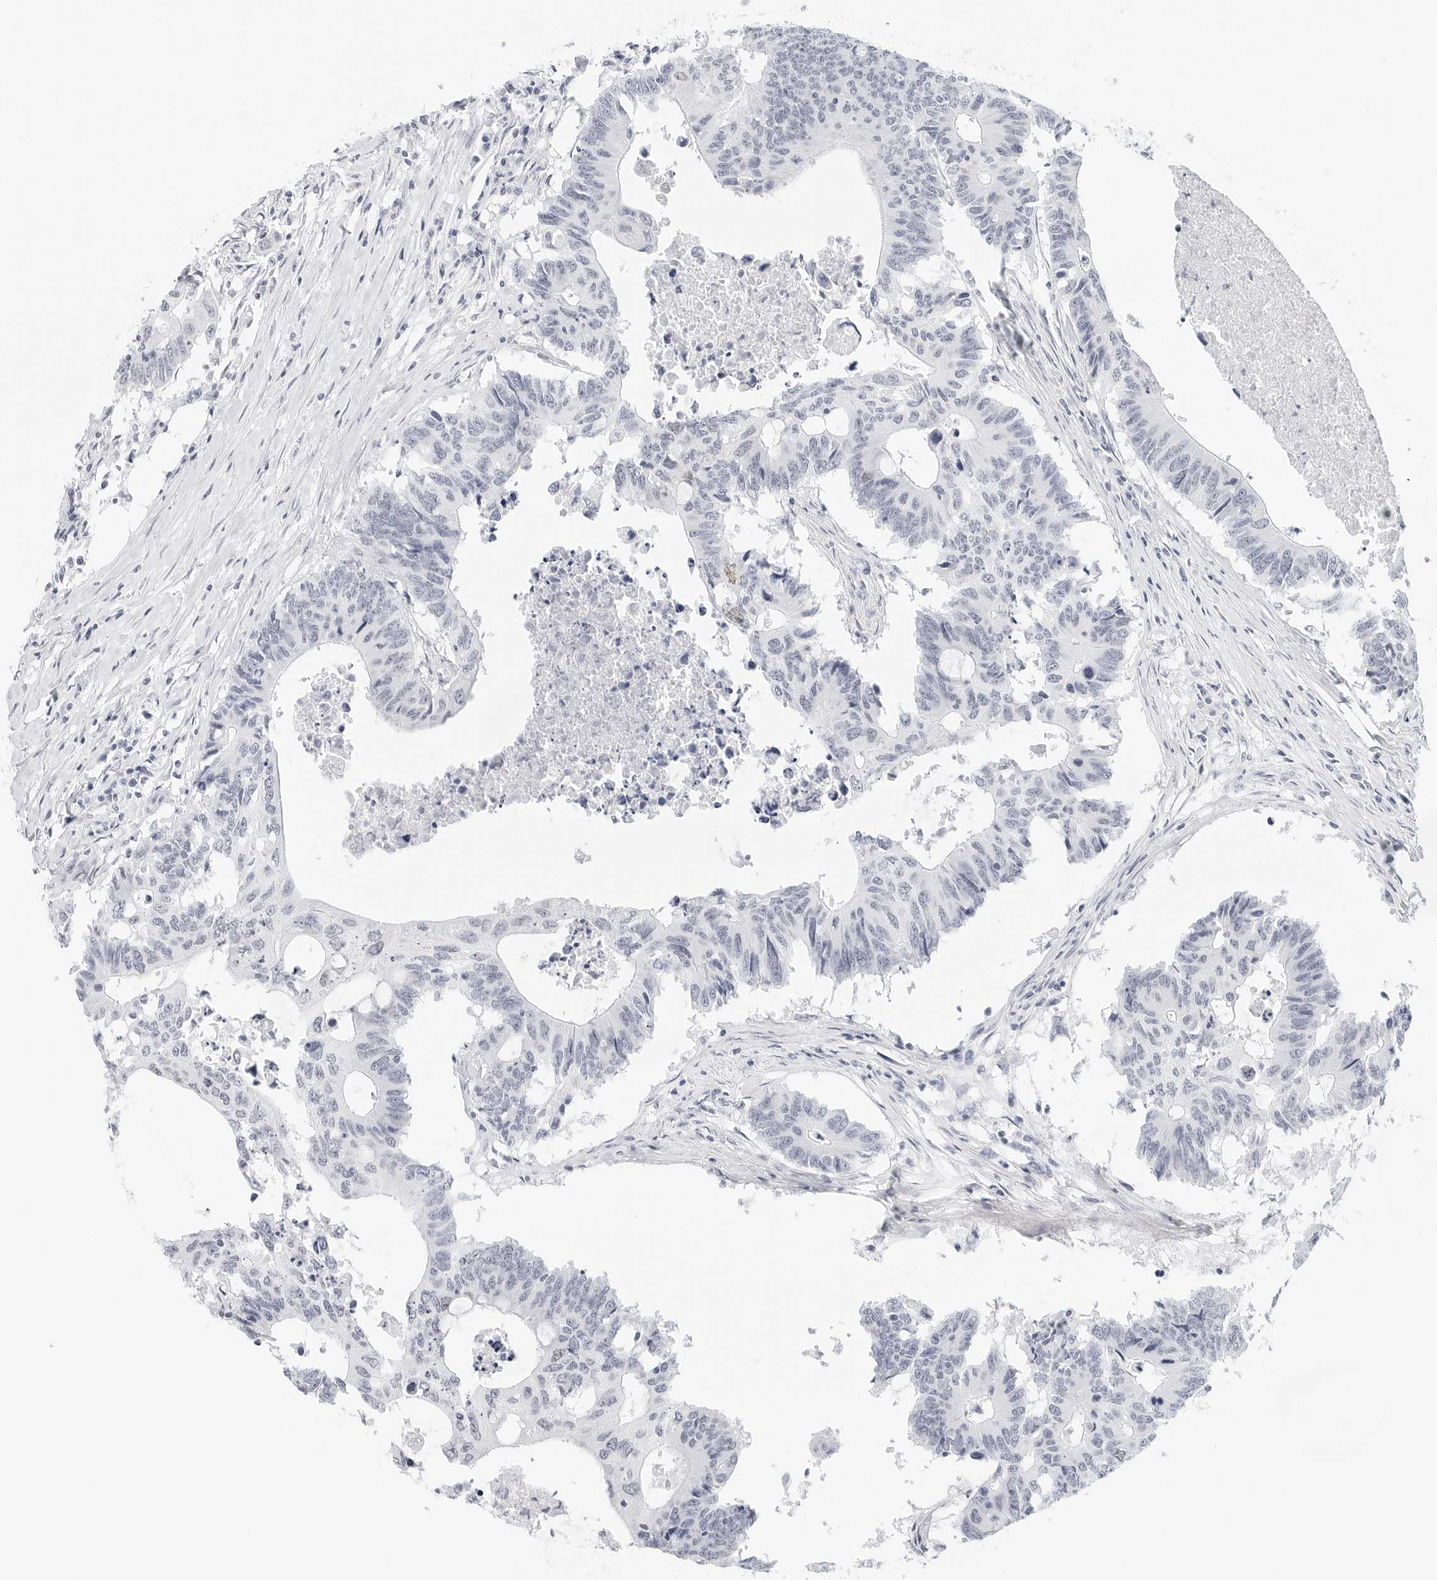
{"staining": {"intensity": "negative", "quantity": "none", "location": "none"}, "tissue": "colorectal cancer", "cell_type": "Tumor cells", "image_type": "cancer", "snomed": [{"axis": "morphology", "description": "Adenocarcinoma, NOS"}, {"axis": "topography", "description": "Colon"}], "caption": "Tumor cells are negative for protein expression in human colorectal cancer (adenocarcinoma).", "gene": "CD22", "patient": {"sex": "male", "age": 71}}